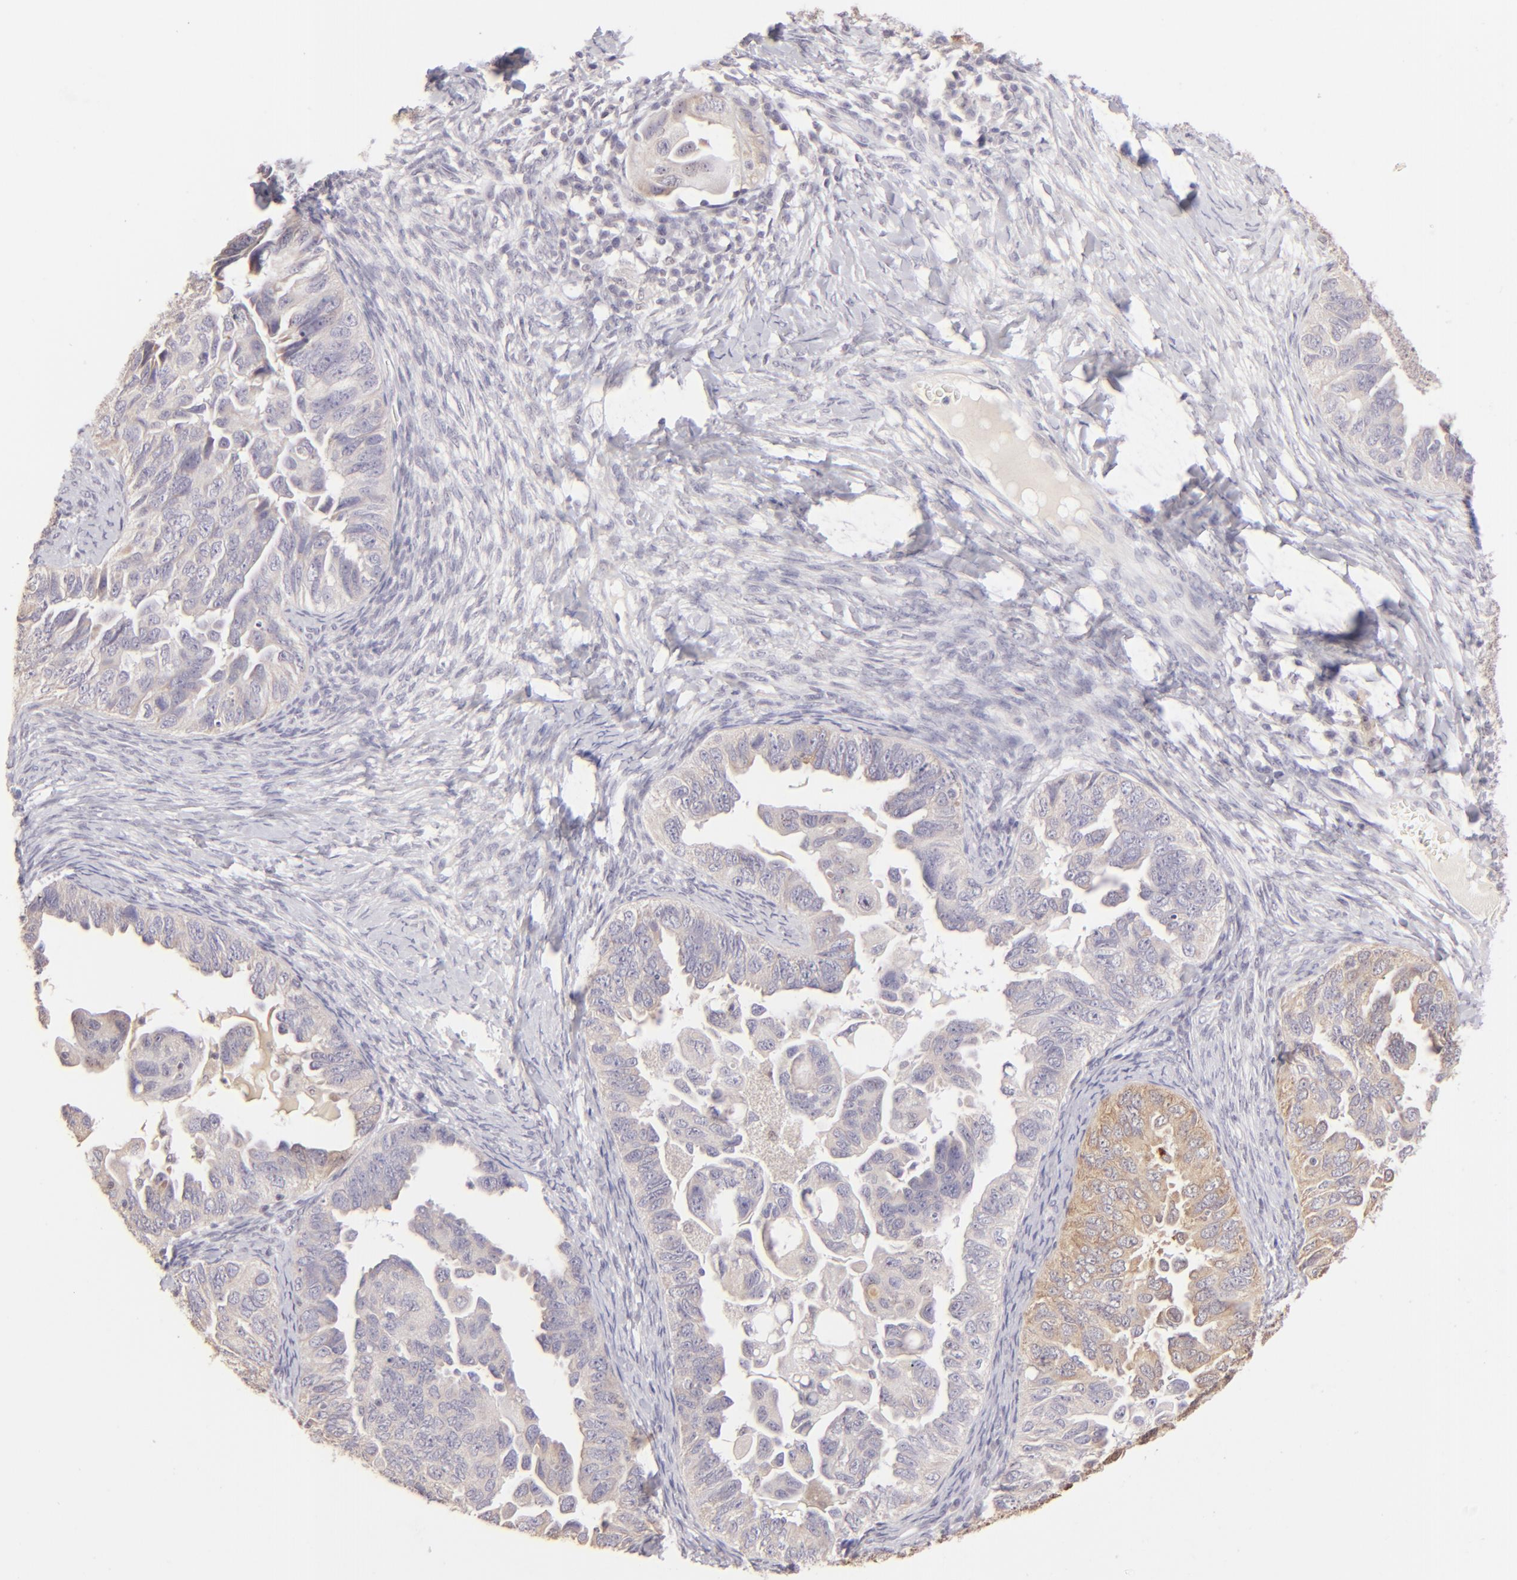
{"staining": {"intensity": "negative", "quantity": "none", "location": "none"}, "tissue": "ovarian cancer", "cell_type": "Tumor cells", "image_type": "cancer", "snomed": [{"axis": "morphology", "description": "Cystadenocarcinoma, serous, NOS"}, {"axis": "topography", "description": "Ovary"}], "caption": "Immunohistochemical staining of serous cystadenocarcinoma (ovarian) exhibits no significant positivity in tumor cells.", "gene": "MAGEA1", "patient": {"sex": "female", "age": 82}}